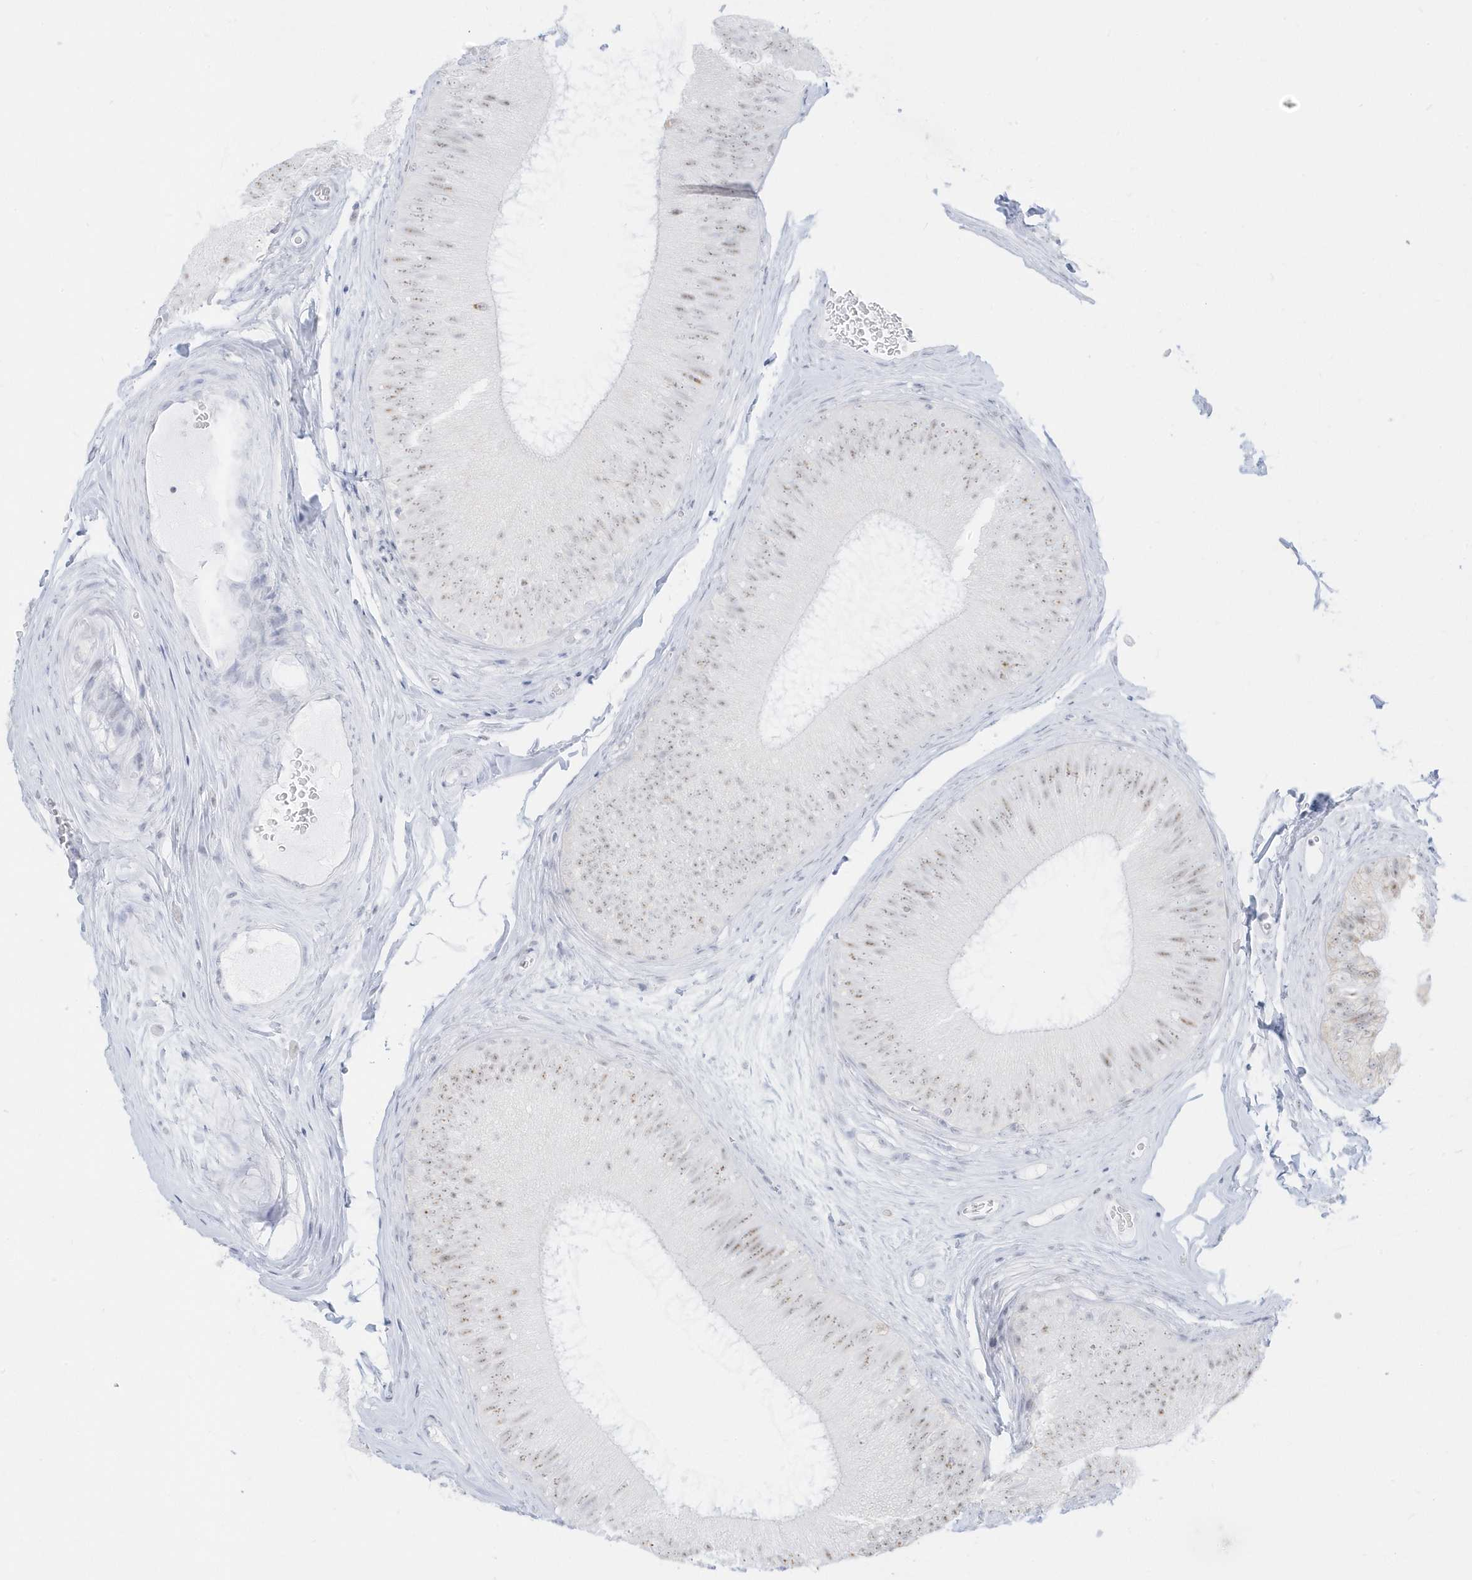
{"staining": {"intensity": "weak", "quantity": ">75%", "location": "nuclear"}, "tissue": "epididymis", "cell_type": "Glandular cells", "image_type": "normal", "snomed": [{"axis": "morphology", "description": "Normal tissue, NOS"}, {"axis": "topography", "description": "Epididymis"}], "caption": "Immunohistochemistry histopathology image of normal epididymis: epididymis stained using immunohistochemistry demonstrates low levels of weak protein expression localized specifically in the nuclear of glandular cells, appearing as a nuclear brown color.", "gene": "PLEKHN1", "patient": {"sex": "male", "age": 45}}